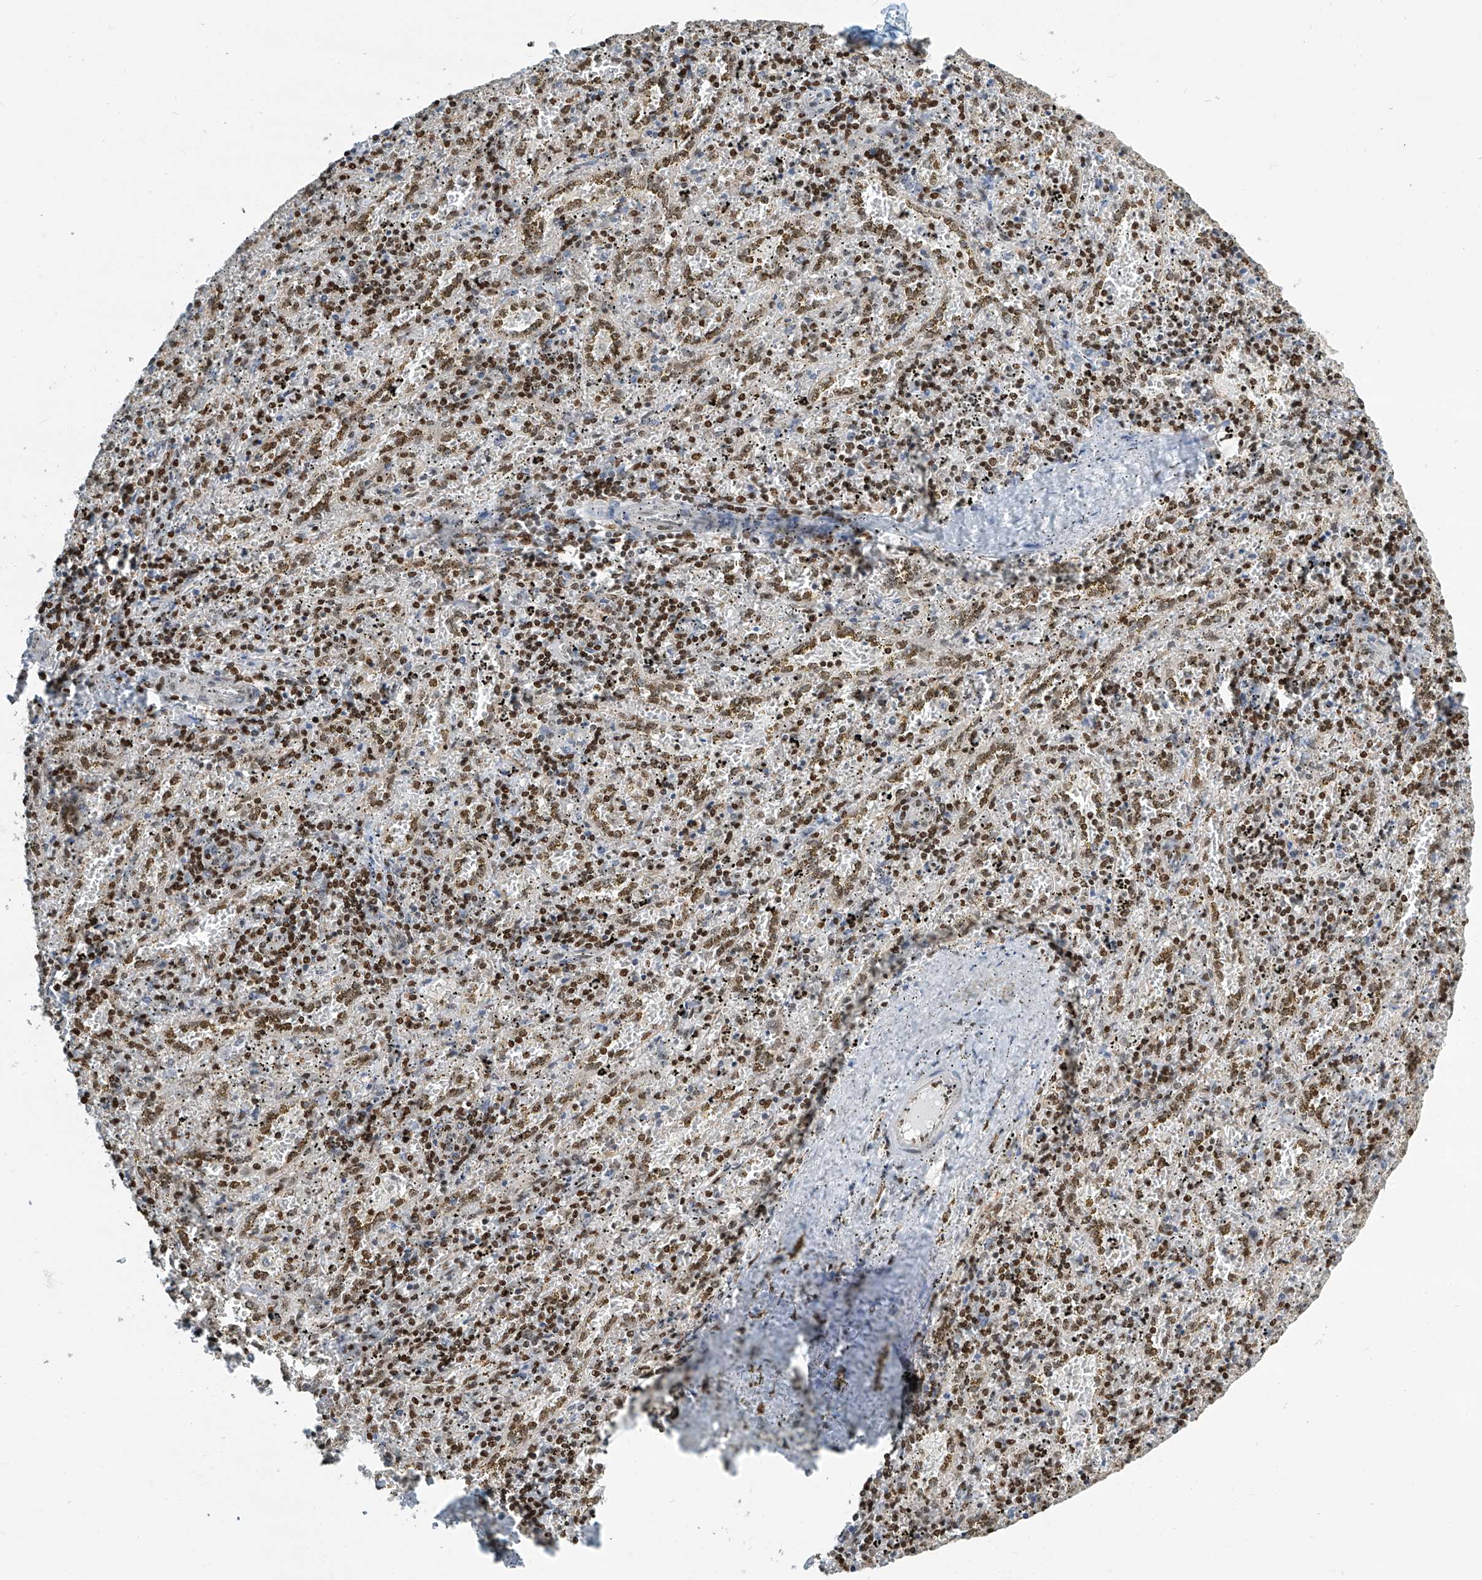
{"staining": {"intensity": "strong", "quantity": "25%-75%", "location": "nuclear"}, "tissue": "spleen", "cell_type": "Cells in red pulp", "image_type": "normal", "snomed": [{"axis": "morphology", "description": "Normal tissue, NOS"}, {"axis": "topography", "description": "Spleen"}], "caption": "Benign spleen was stained to show a protein in brown. There is high levels of strong nuclear positivity in about 25%-75% of cells in red pulp. The staining is performed using DAB brown chromogen to label protein expression. The nuclei are counter-stained blue using hematoxylin.", "gene": "ENSG00000257390", "patient": {"sex": "male", "age": 11}}